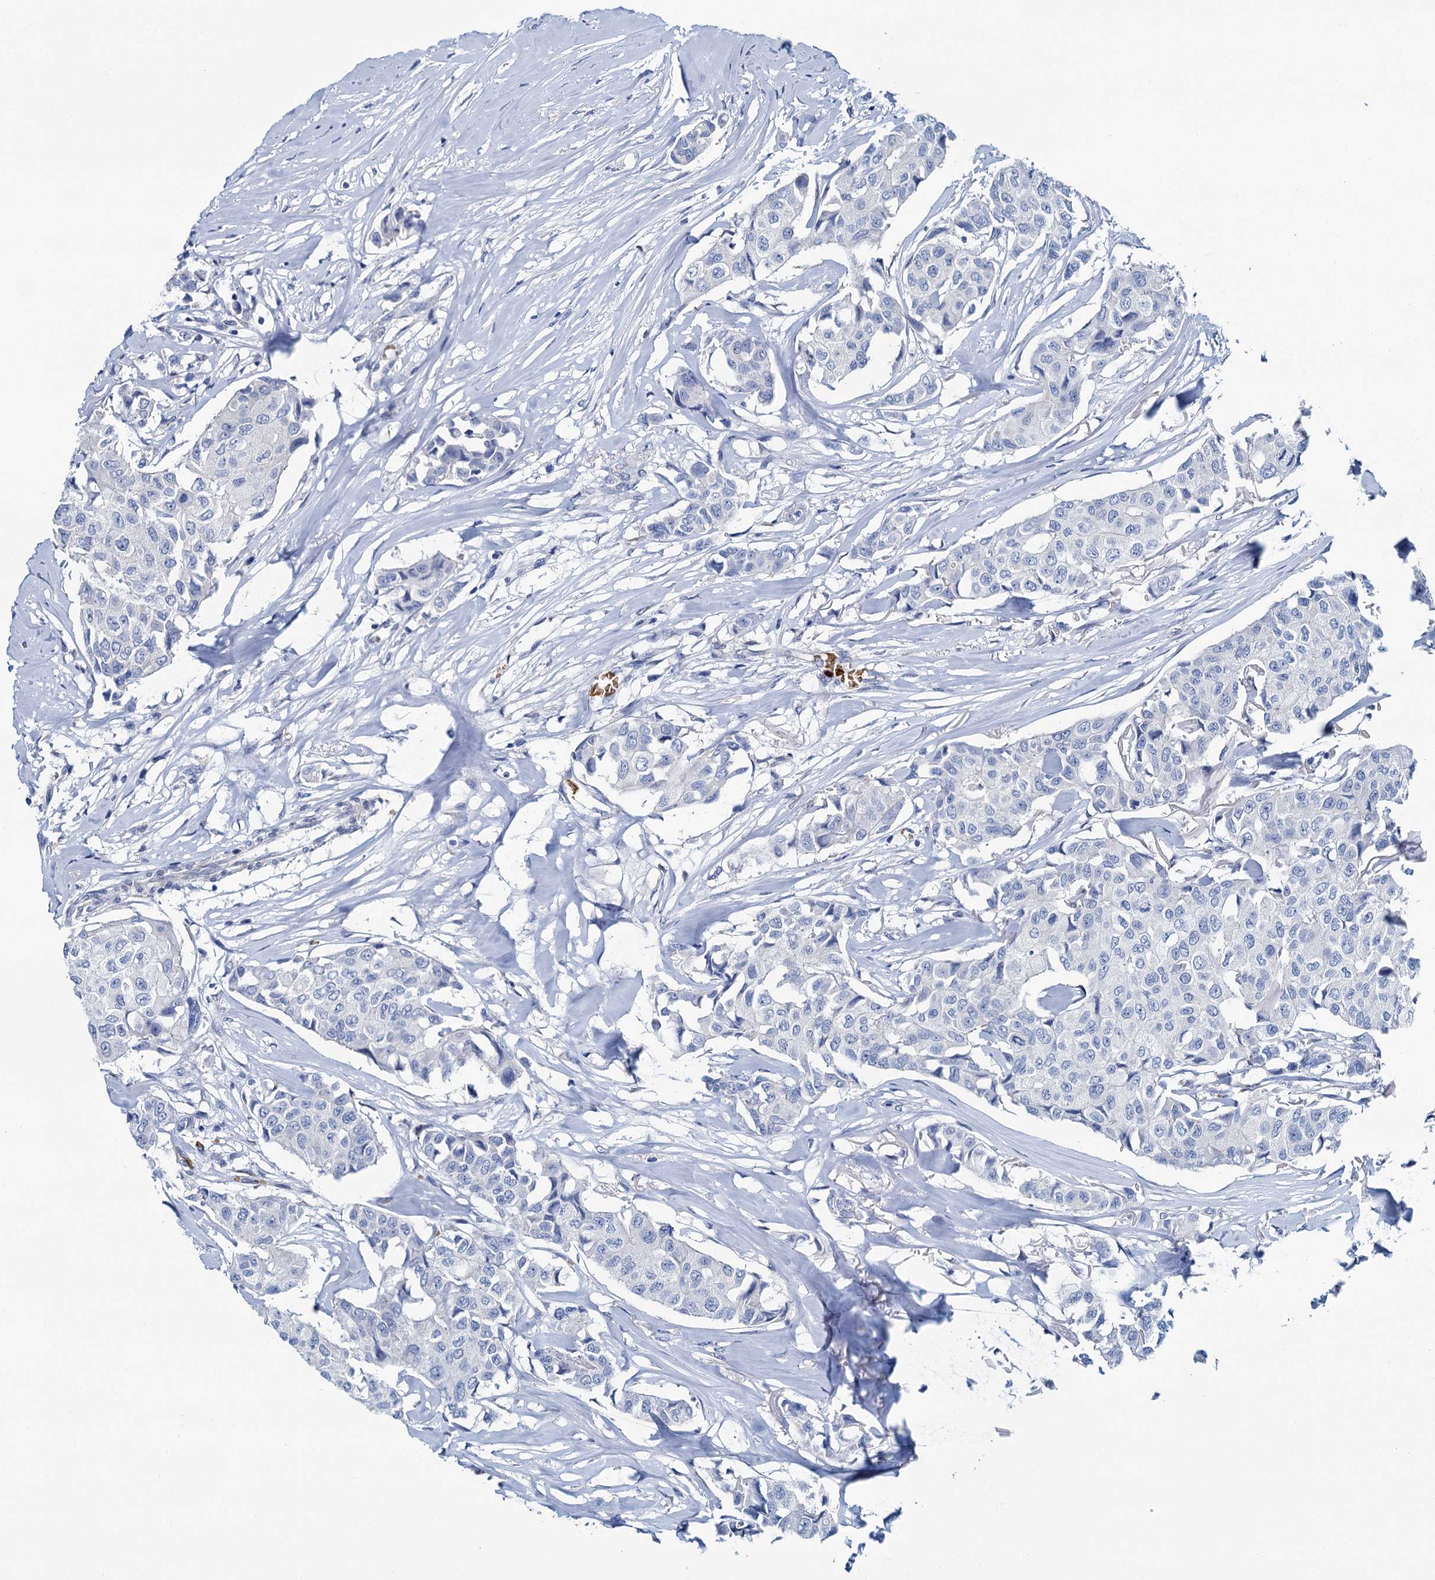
{"staining": {"intensity": "negative", "quantity": "none", "location": "none"}, "tissue": "breast cancer", "cell_type": "Tumor cells", "image_type": "cancer", "snomed": [{"axis": "morphology", "description": "Duct carcinoma"}, {"axis": "topography", "description": "Breast"}], "caption": "Photomicrograph shows no significant protein expression in tumor cells of breast cancer (infiltrating ductal carcinoma).", "gene": "ATG2A", "patient": {"sex": "female", "age": 80}}